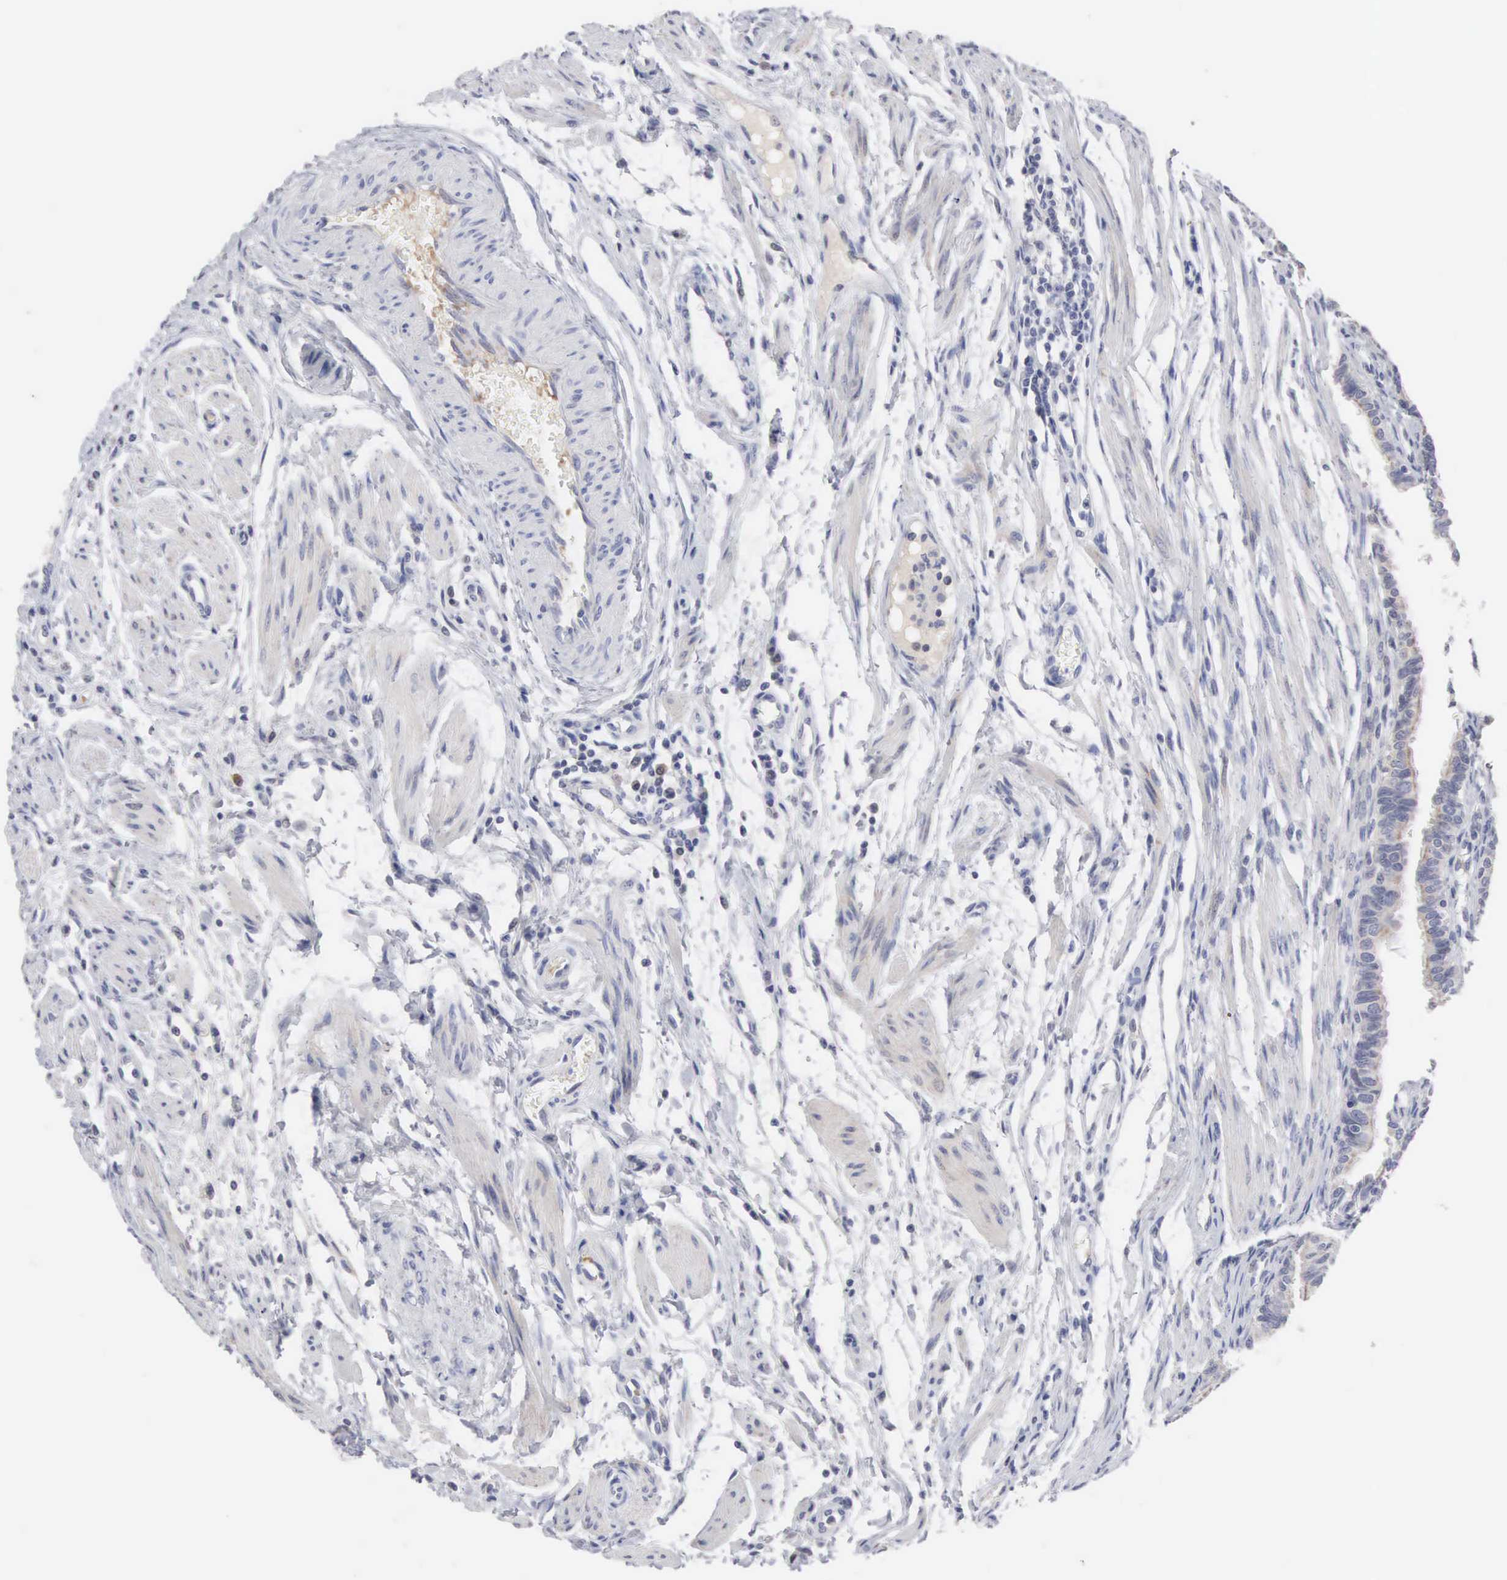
{"staining": {"intensity": "moderate", "quantity": "25%-75%", "location": "cytoplasmic/membranous"}, "tissue": "fallopian tube", "cell_type": "Glandular cells", "image_type": "normal", "snomed": [{"axis": "morphology", "description": "Normal tissue, NOS"}, {"axis": "topography", "description": "Fallopian tube"}], "caption": "Immunohistochemical staining of unremarkable human fallopian tube exhibits moderate cytoplasmic/membranous protein expression in approximately 25%-75% of glandular cells. (DAB IHC with brightfield microscopy, high magnification).", "gene": "ACOT4", "patient": {"sex": "female", "age": 32}}